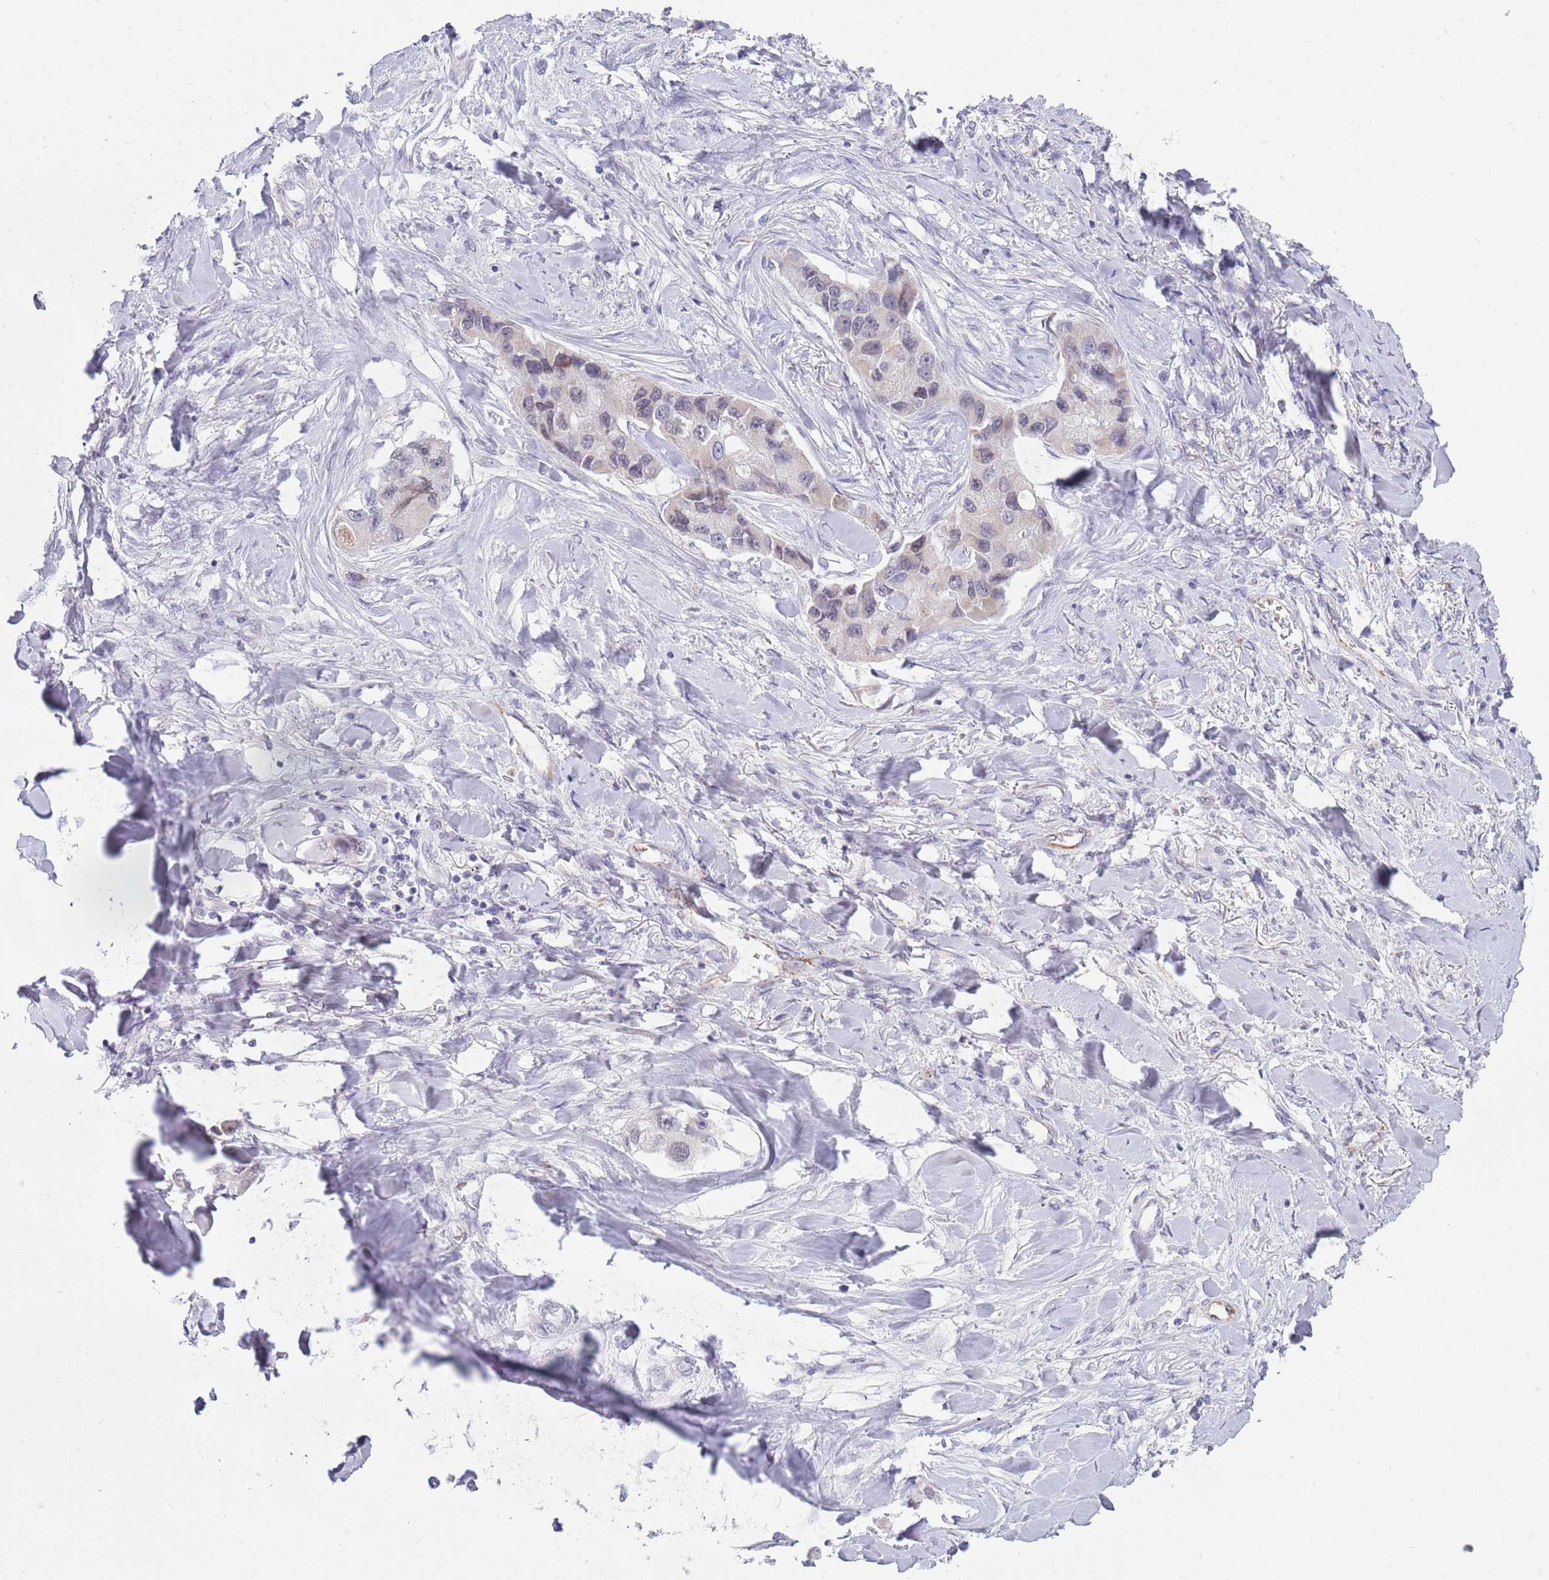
{"staining": {"intensity": "weak", "quantity": "<25%", "location": "nuclear"}, "tissue": "lung cancer", "cell_type": "Tumor cells", "image_type": "cancer", "snomed": [{"axis": "morphology", "description": "Adenocarcinoma, NOS"}, {"axis": "topography", "description": "Lung"}], "caption": "Lung cancer was stained to show a protein in brown. There is no significant staining in tumor cells. The staining was performed using DAB to visualize the protein expression in brown, while the nuclei were stained in blue with hematoxylin (Magnification: 20x).", "gene": "ZNF574", "patient": {"sex": "female", "age": 54}}